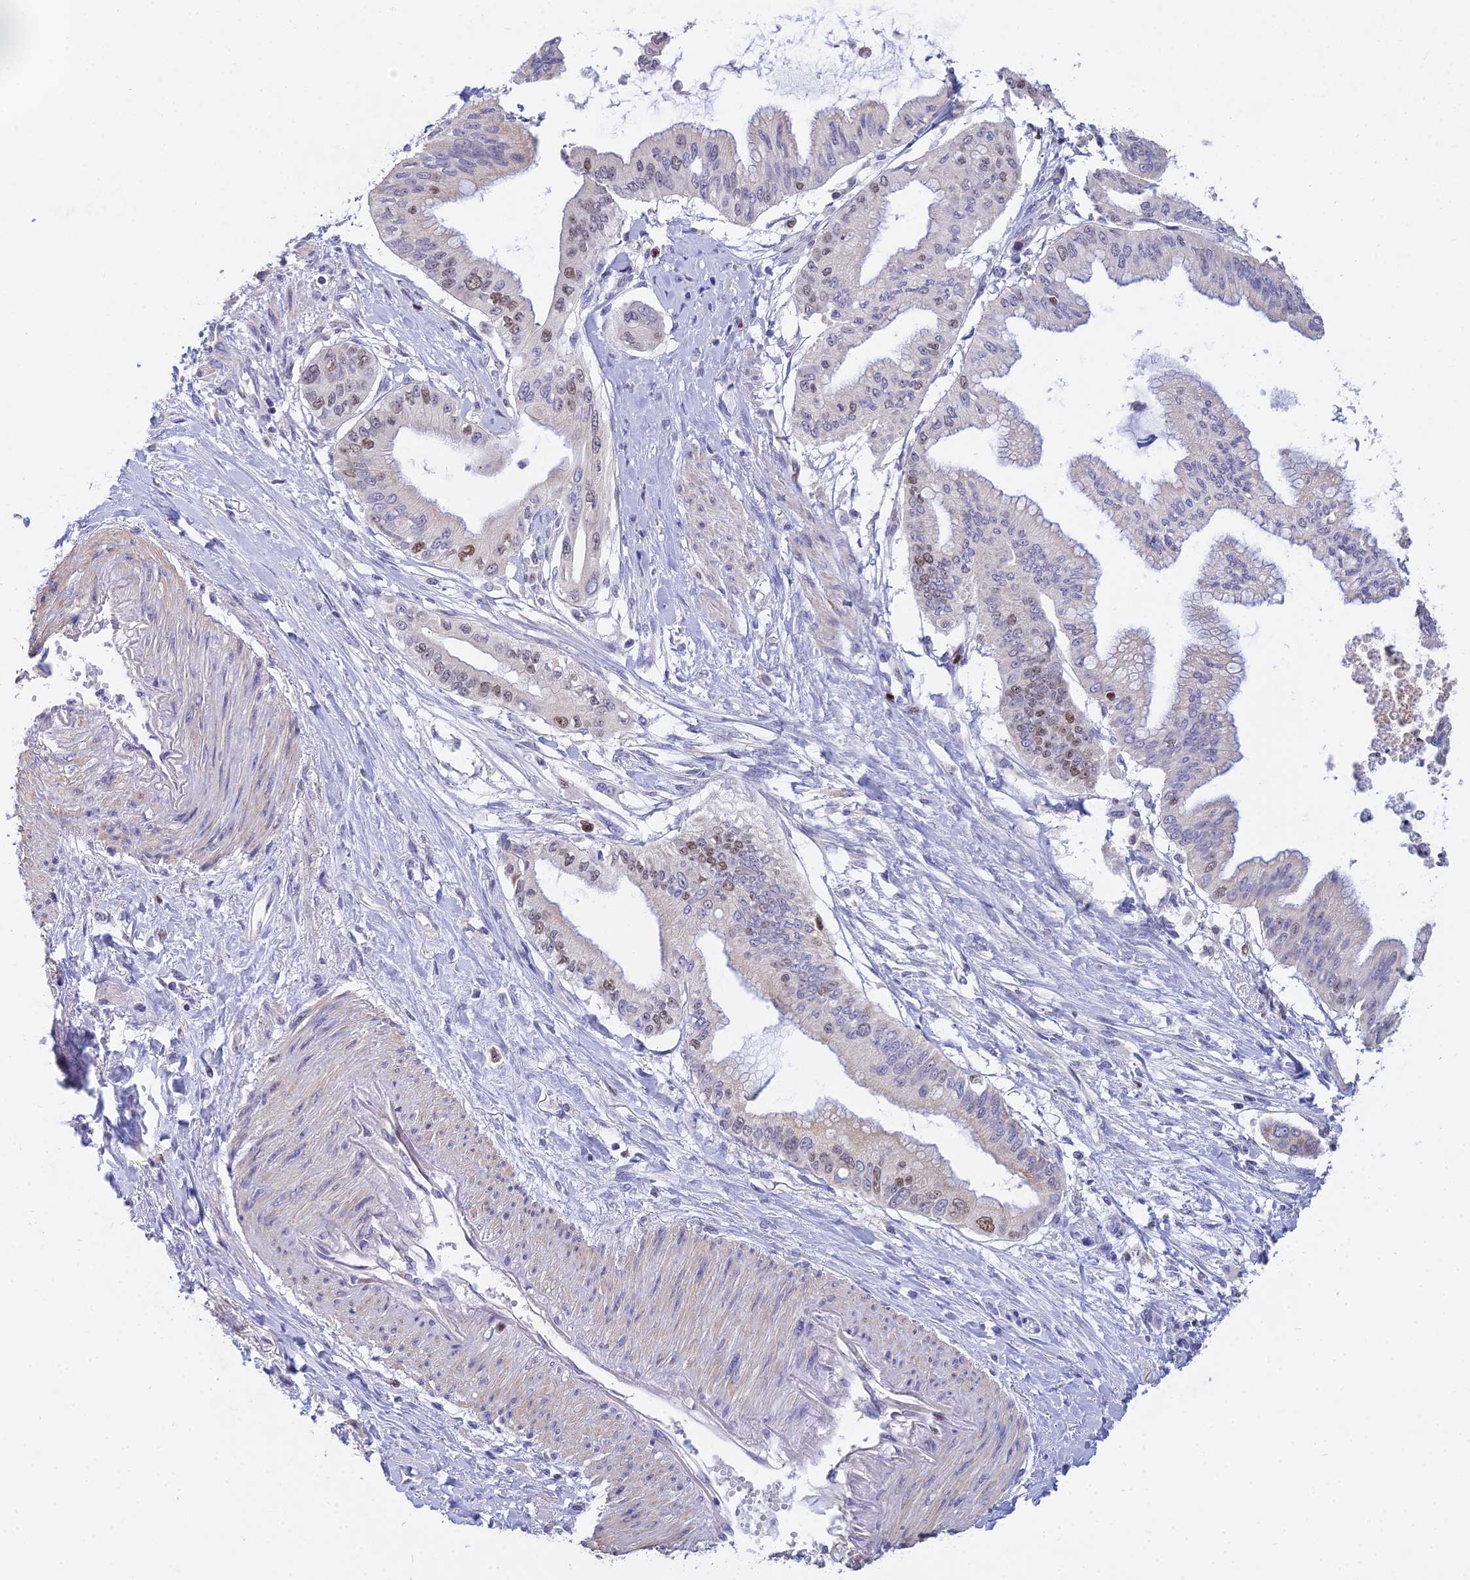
{"staining": {"intensity": "moderate", "quantity": "<25%", "location": "nuclear"}, "tissue": "pancreatic cancer", "cell_type": "Tumor cells", "image_type": "cancer", "snomed": [{"axis": "morphology", "description": "Adenocarcinoma, NOS"}, {"axis": "topography", "description": "Pancreas"}], "caption": "Pancreatic adenocarcinoma stained with a brown dye shows moderate nuclear positive staining in about <25% of tumor cells.", "gene": "MCM2", "patient": {"sex": "male", "age": 46}}